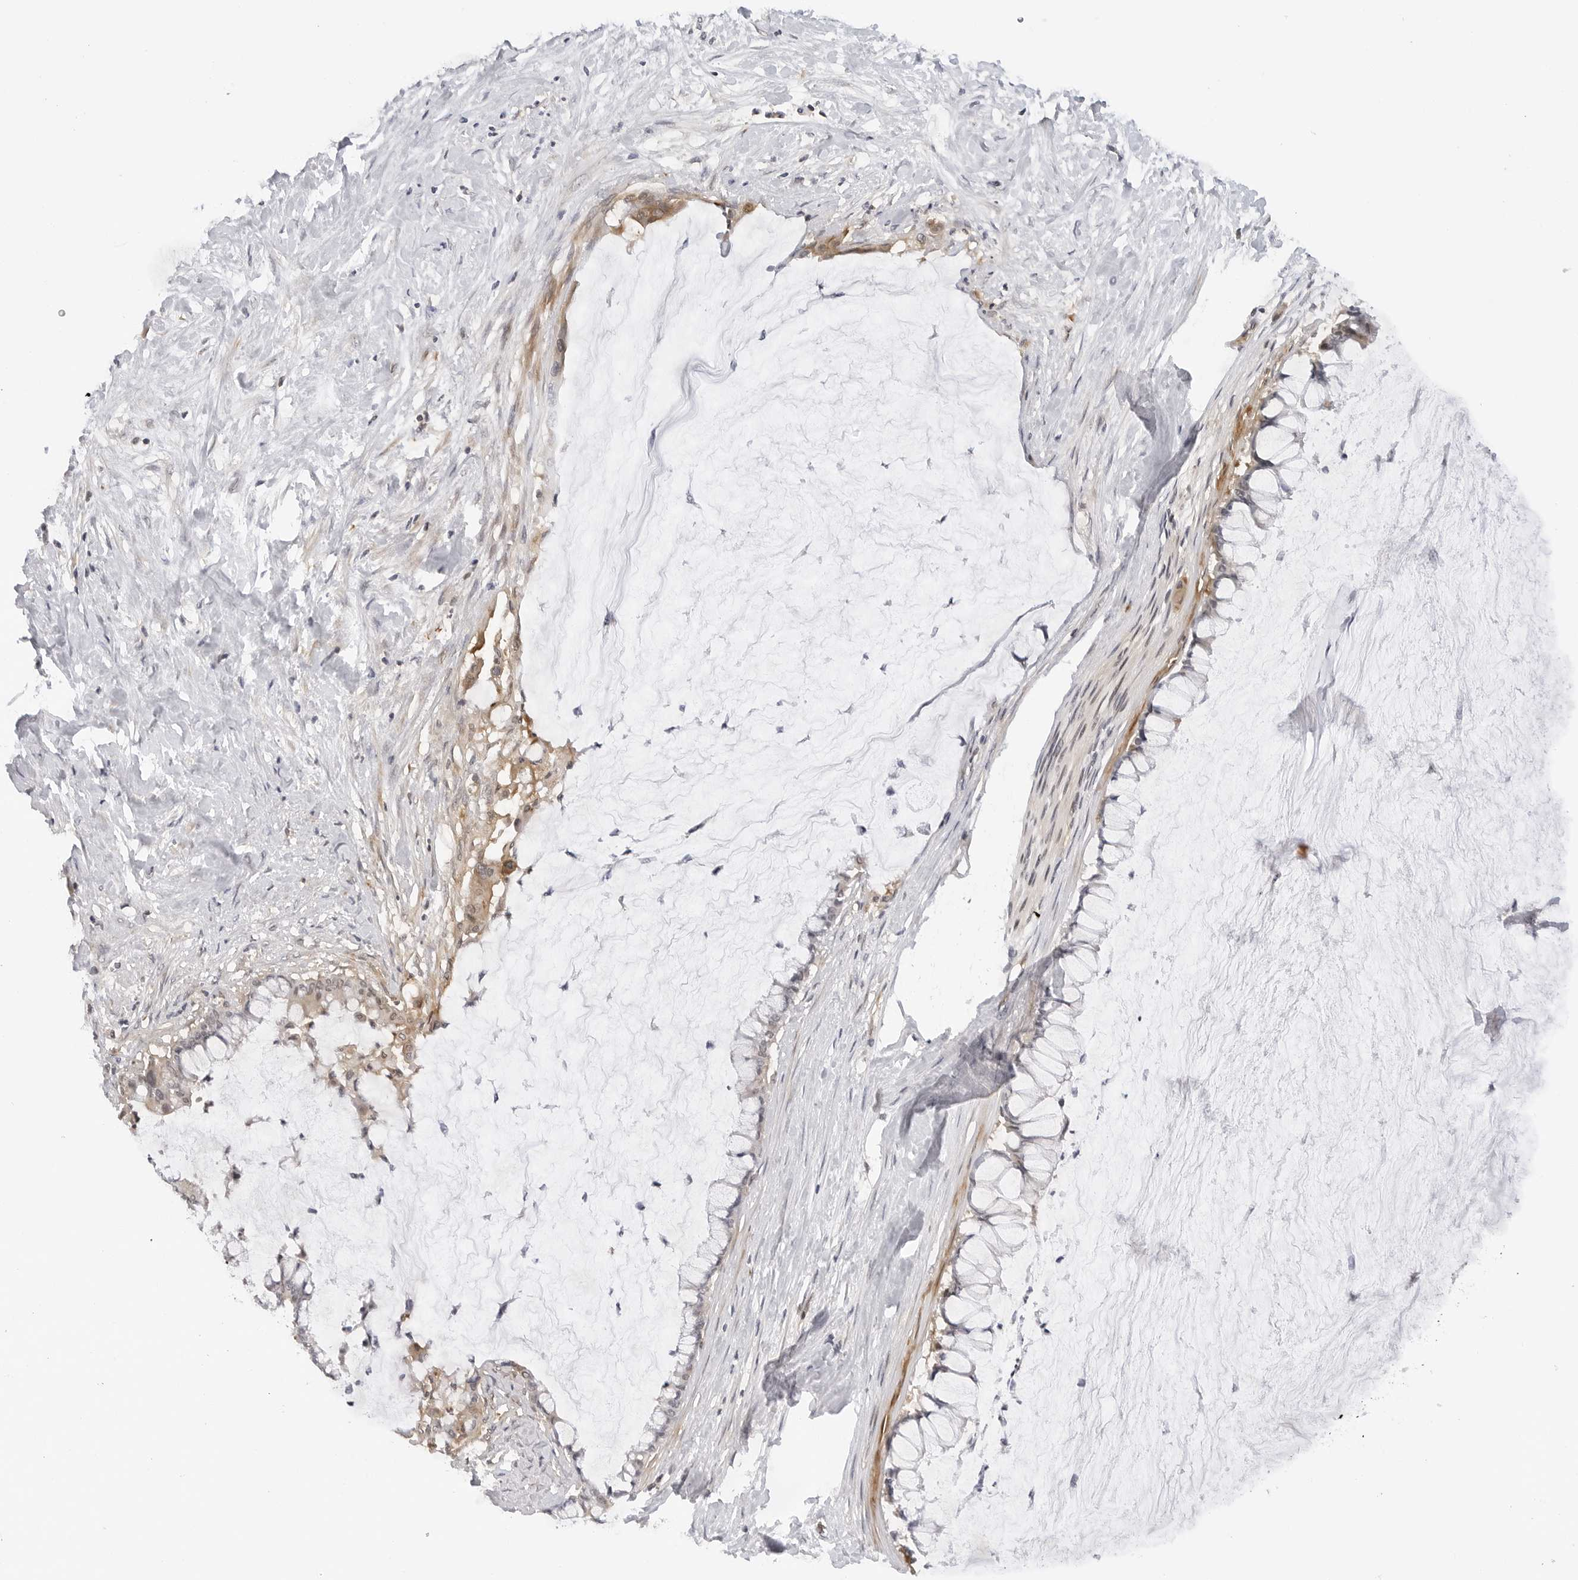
{"staining": {"intensity": "moderate", "quantity": "25%-75%", "location": "cytoplasmic/membranous,nuclear"}, "tissue": "pancreatic cancer", "cell_type": "Tumor cells", "image_type": "cancer", "snomed": [{"axis": "morphology", "description": "Adenocarcinoma, NOS"}, {"axis": "topography", "description": "Pancreas"}], "caption": "DAB immunohistochemical staining of pancreatic cancer (adenocarcinoma) demonstrates moderate cytoplasmic/membranous and nuclear protein staining in about 25%-75% of tumor cells.", "gene": "MAP2K5", "patient": {"sex": "male", "age": 41}}